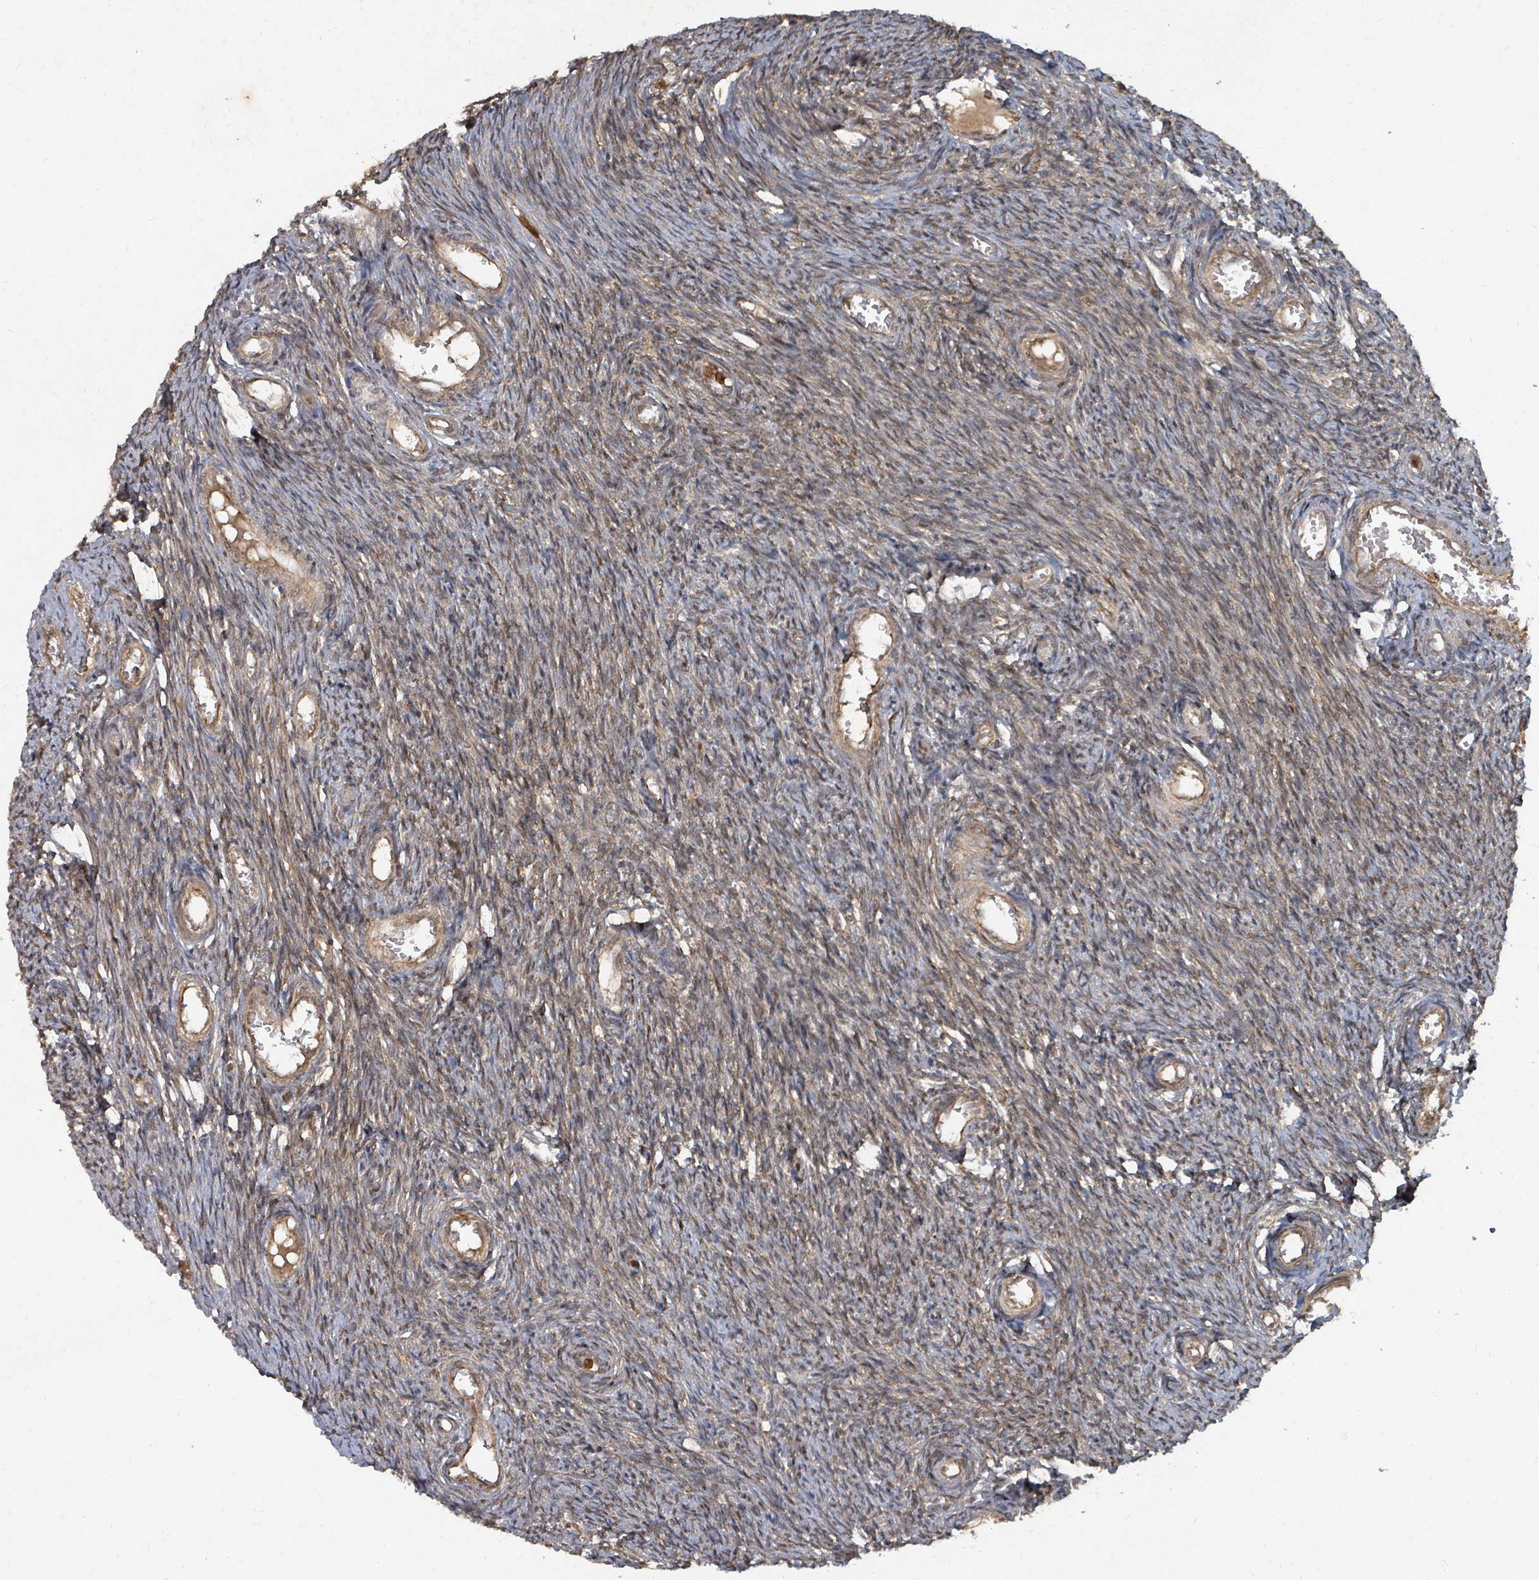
{"staining": {"intensity": "weak", "quantity": "25%-75%", "location": "cytoplasmic/membranous"}, "tissue": "ovary", "cell_type": "Ovarian stroma cells", "image_type": "normal", "snomed": [{"axis": "morphology", "description": "Normal tissue, NOS"}, {"axis": "topography", "description": "Ovary"}], "caption": "The image reveals a brown stain indicating the presence of a protein in the cytoplasmic/membranous of ovarian stroma cells in ovary.", "gene": "KDM4E", "patient": {"sex": "female", "age": 44}}